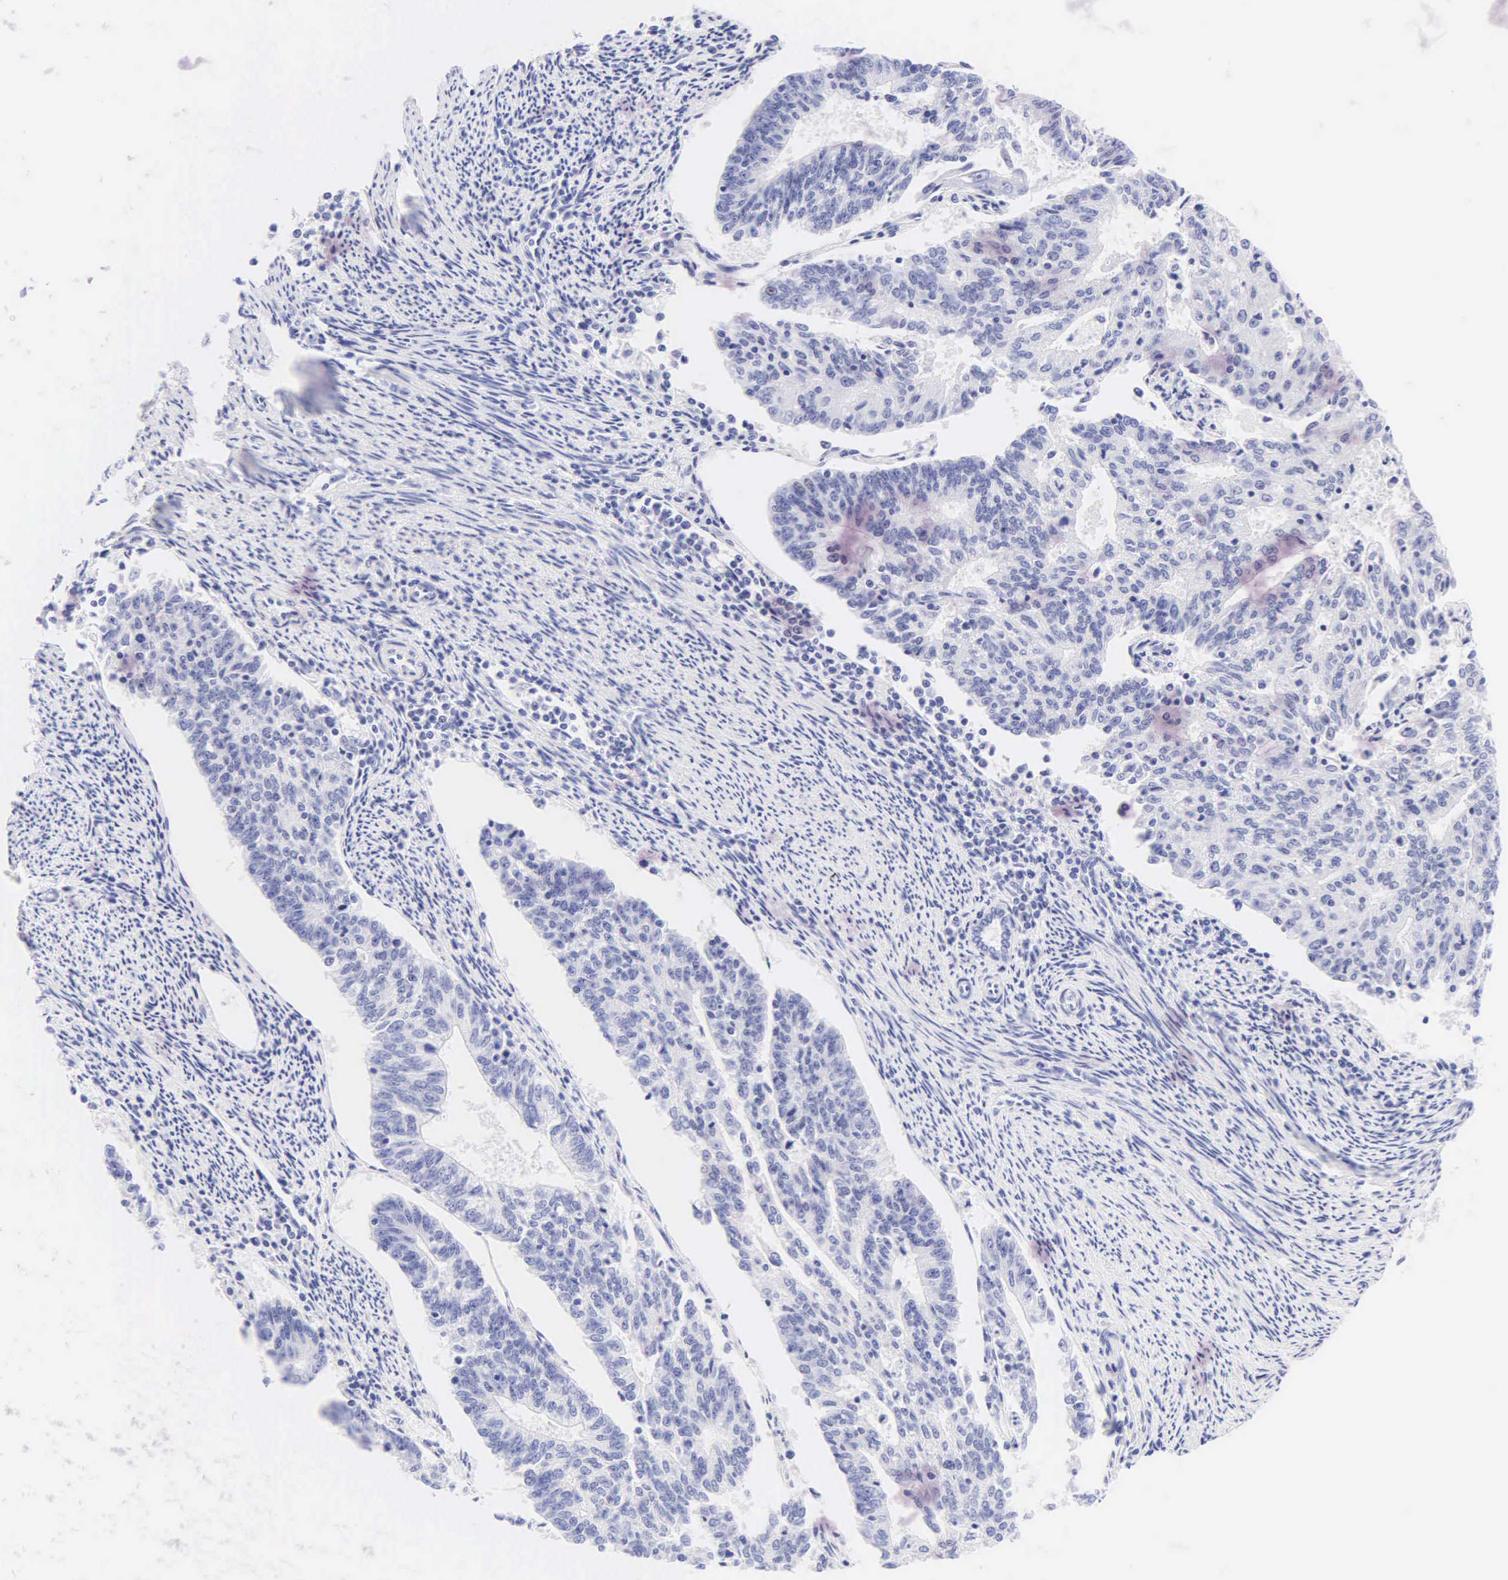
{"staining": {"intensity": "negative", "quantity": "none", "location": "none"}, "tissue": "endometrial cancer", "cell_type": "Tumor cells", "image_type": "cancer", "snomed": [{"axis": "morphology", "description": "Adenocarcinoma, NOS"}, {"axis": "topography", "description": "Endometrium"}], "caption": "High power microscopy micrograph of an immunohistochemistry (IHC) image of endometrial cancer, revealing no significant staining in tumor cells.", "gene": "KRT20", "patient": {"sex": "female", "age": 56}}